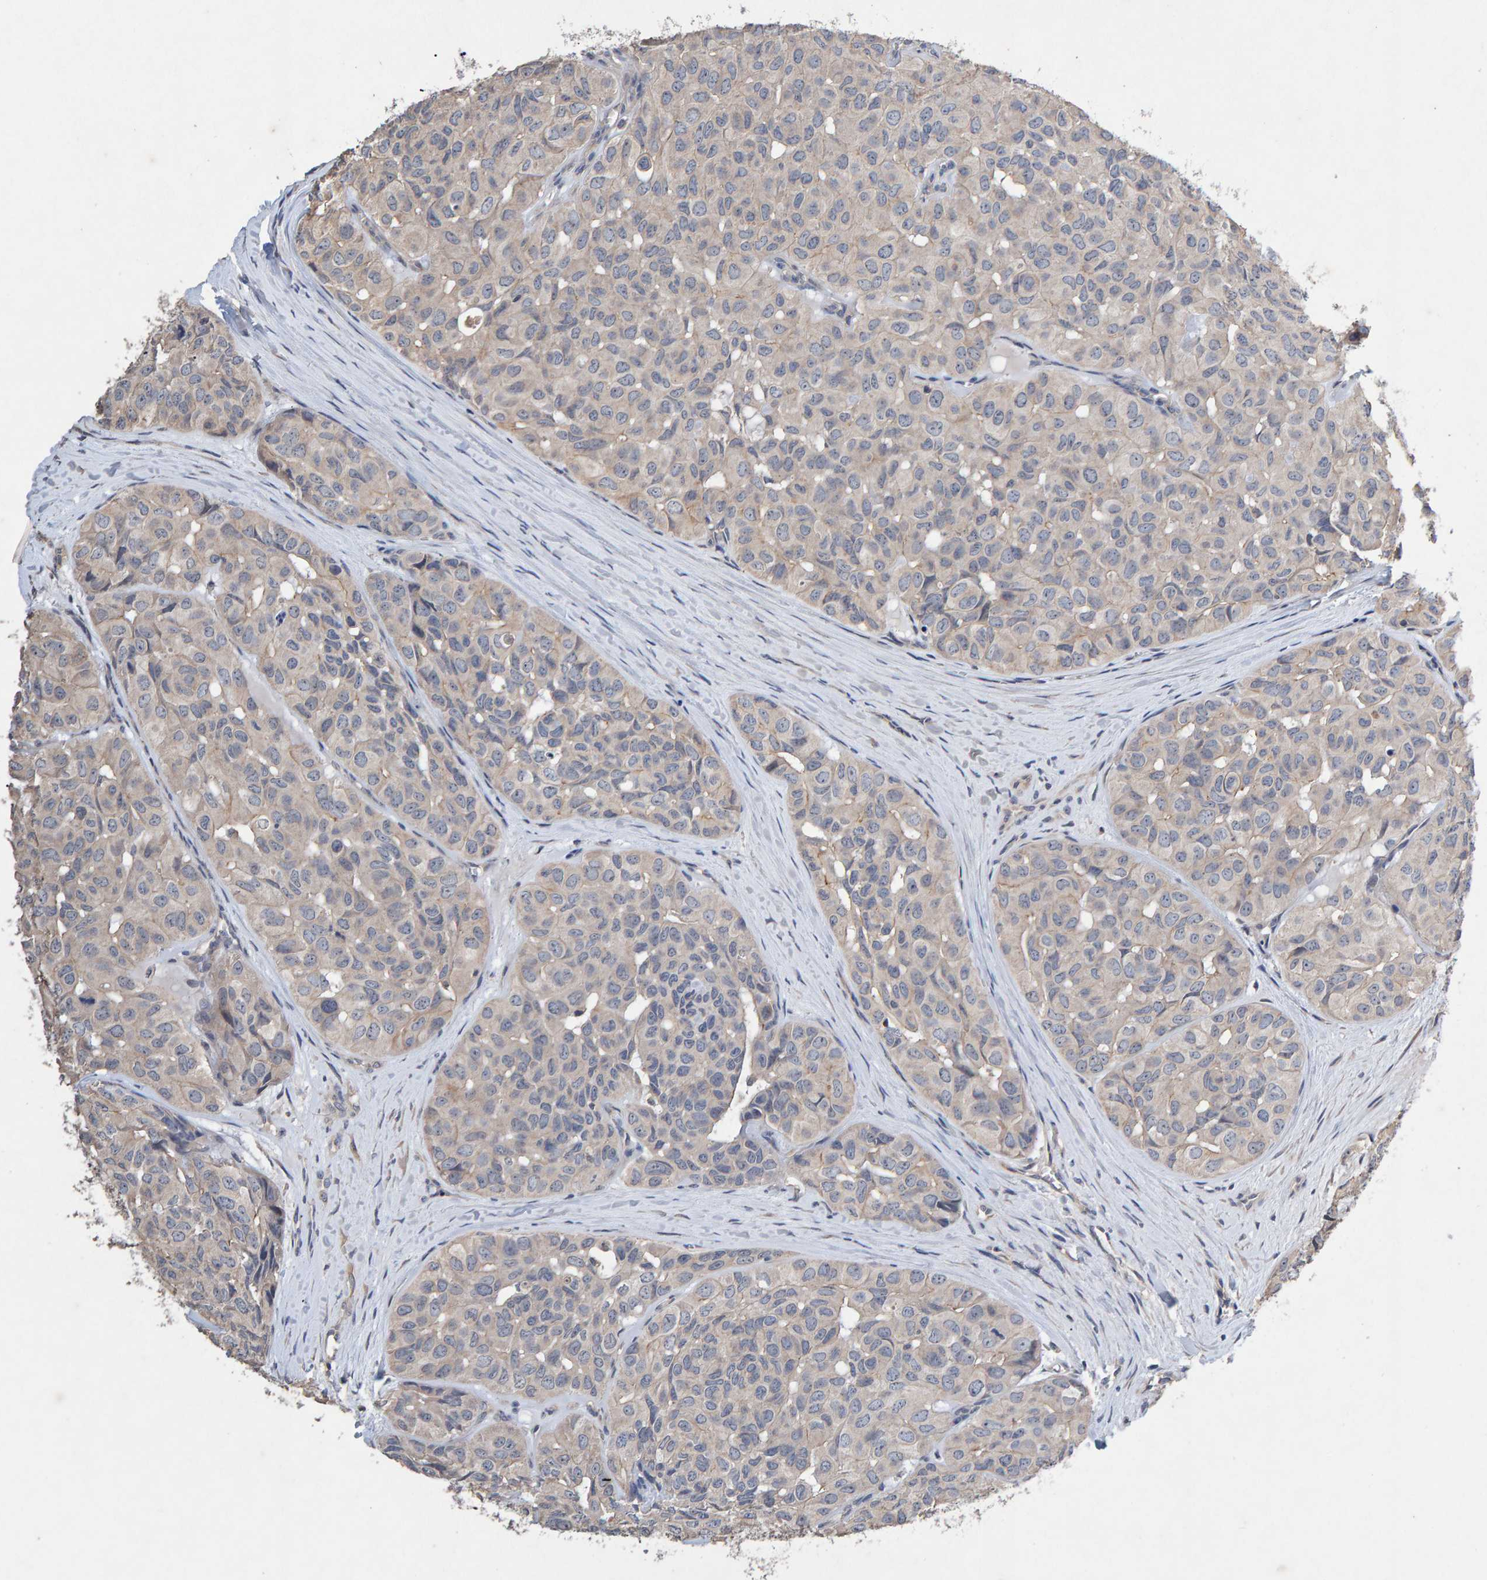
{"staining": {"intensity": "negative", "quantity": "none", "location": "none"}, "tissue": "head and neck cancer", "cell_type": "Tumor cells", "image_type": "cancer", "snomed": [{"axis": "morphology", "description": "Adenocarcinoma, NOS"}, {"axis": "topography", "description": "Salivary gland, NOS"}, {"axis": "topography", "description": "Head-Neck"}], "caption": "A histopathology image of head and neck cancer (adenocarcinoma) stained for a protein shows no brown staining in tumor cells.", "gene": "EFR3A", "patient": {"sex": "female", "age": 76}}